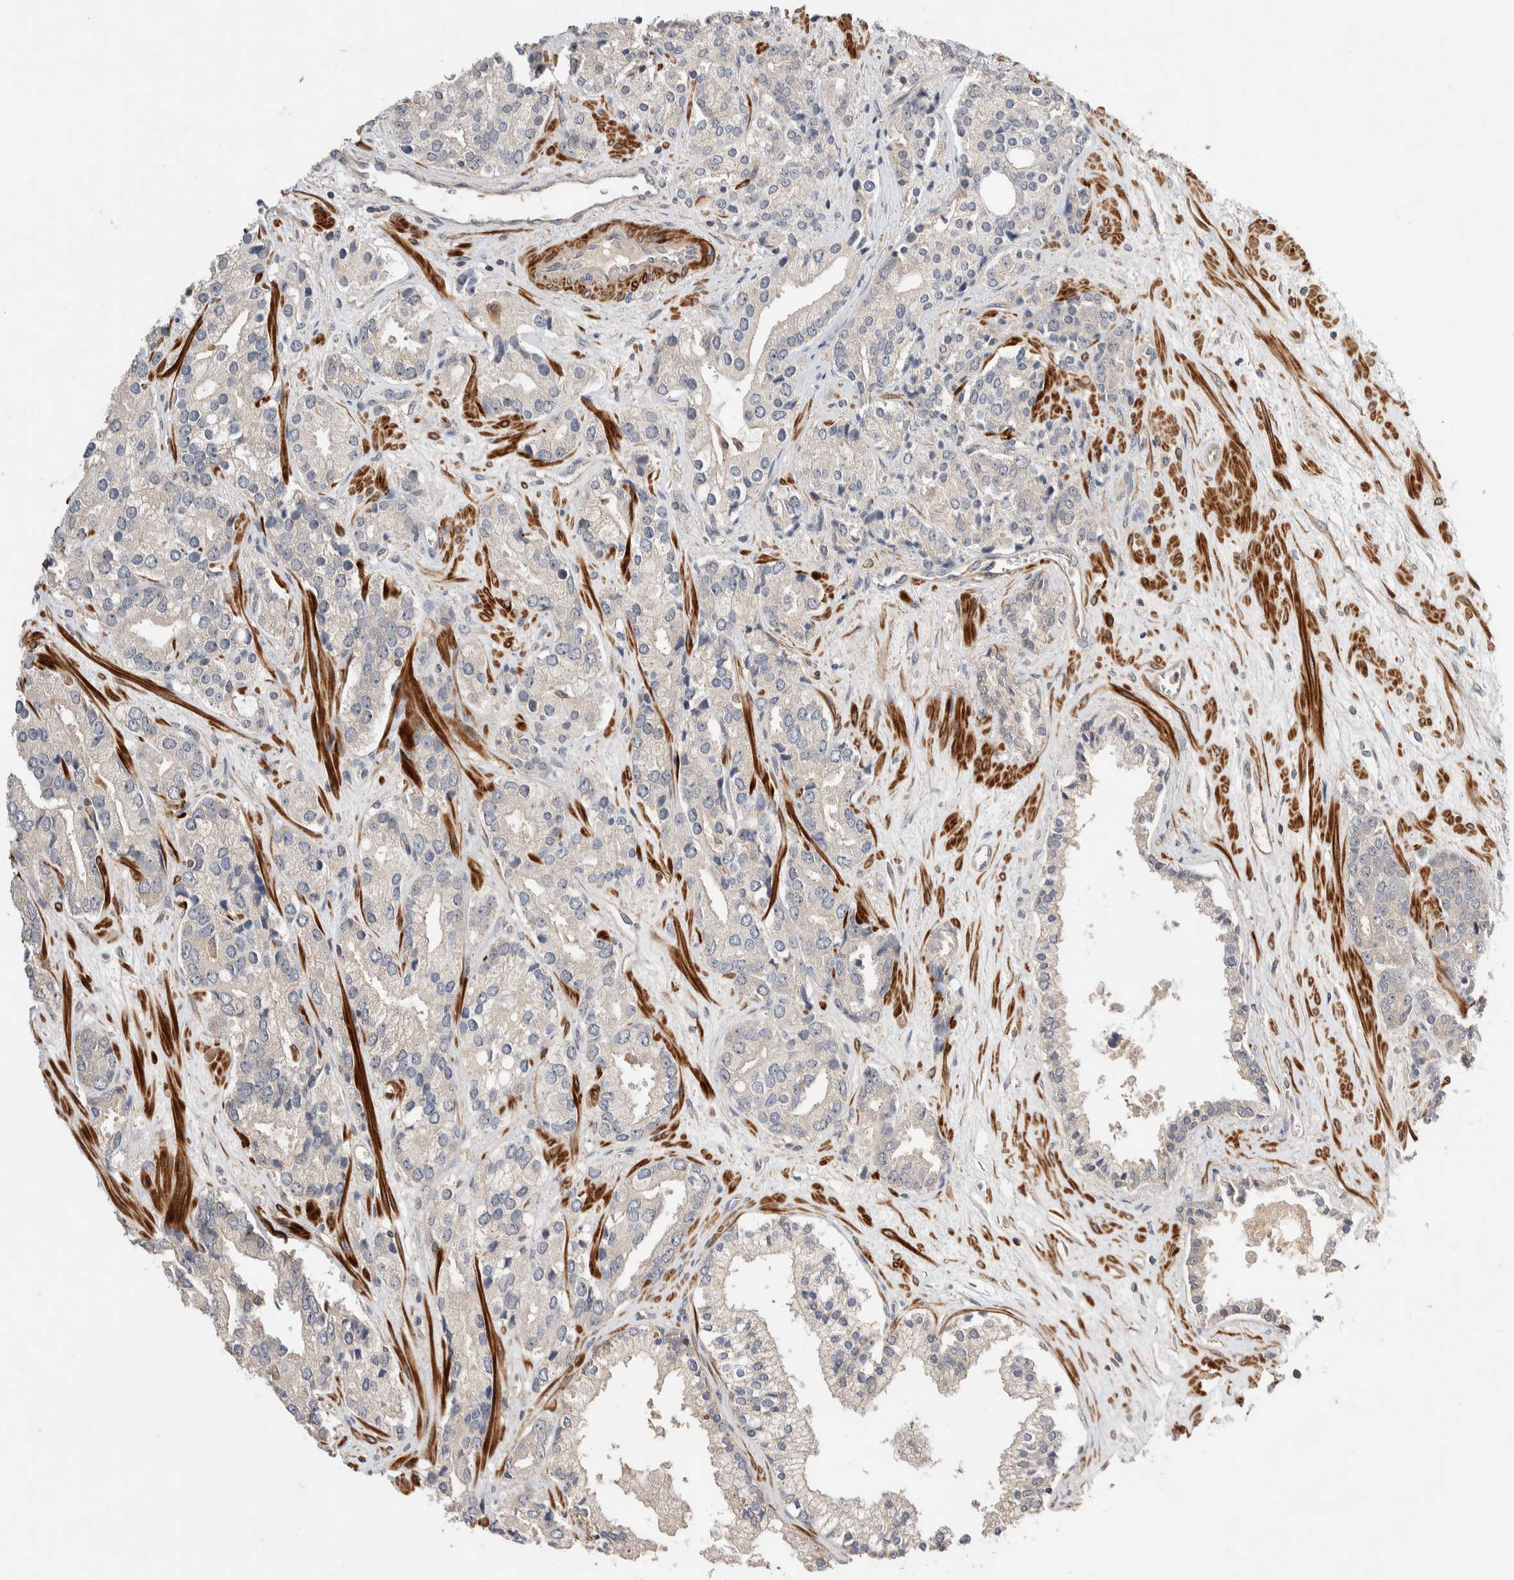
{"staining": {"intensity": "negative", "quantity": "none", "location": "none"}, "tissue": "prostate cancer", "cell_type": "Tumor cells", "image_type": "cancer", "snomed": [{"axis": "morphology", "description": "Adenocarcinoma, High grade"}, {"axis": "topography", "description": "Prostate"}], "caption": "Tumor cells are negative for protein expression in human prostate cancer (high-grade adenocarcinoma).", "gene": "WDR91", "patient": {"sex": "male", "age": 71}}